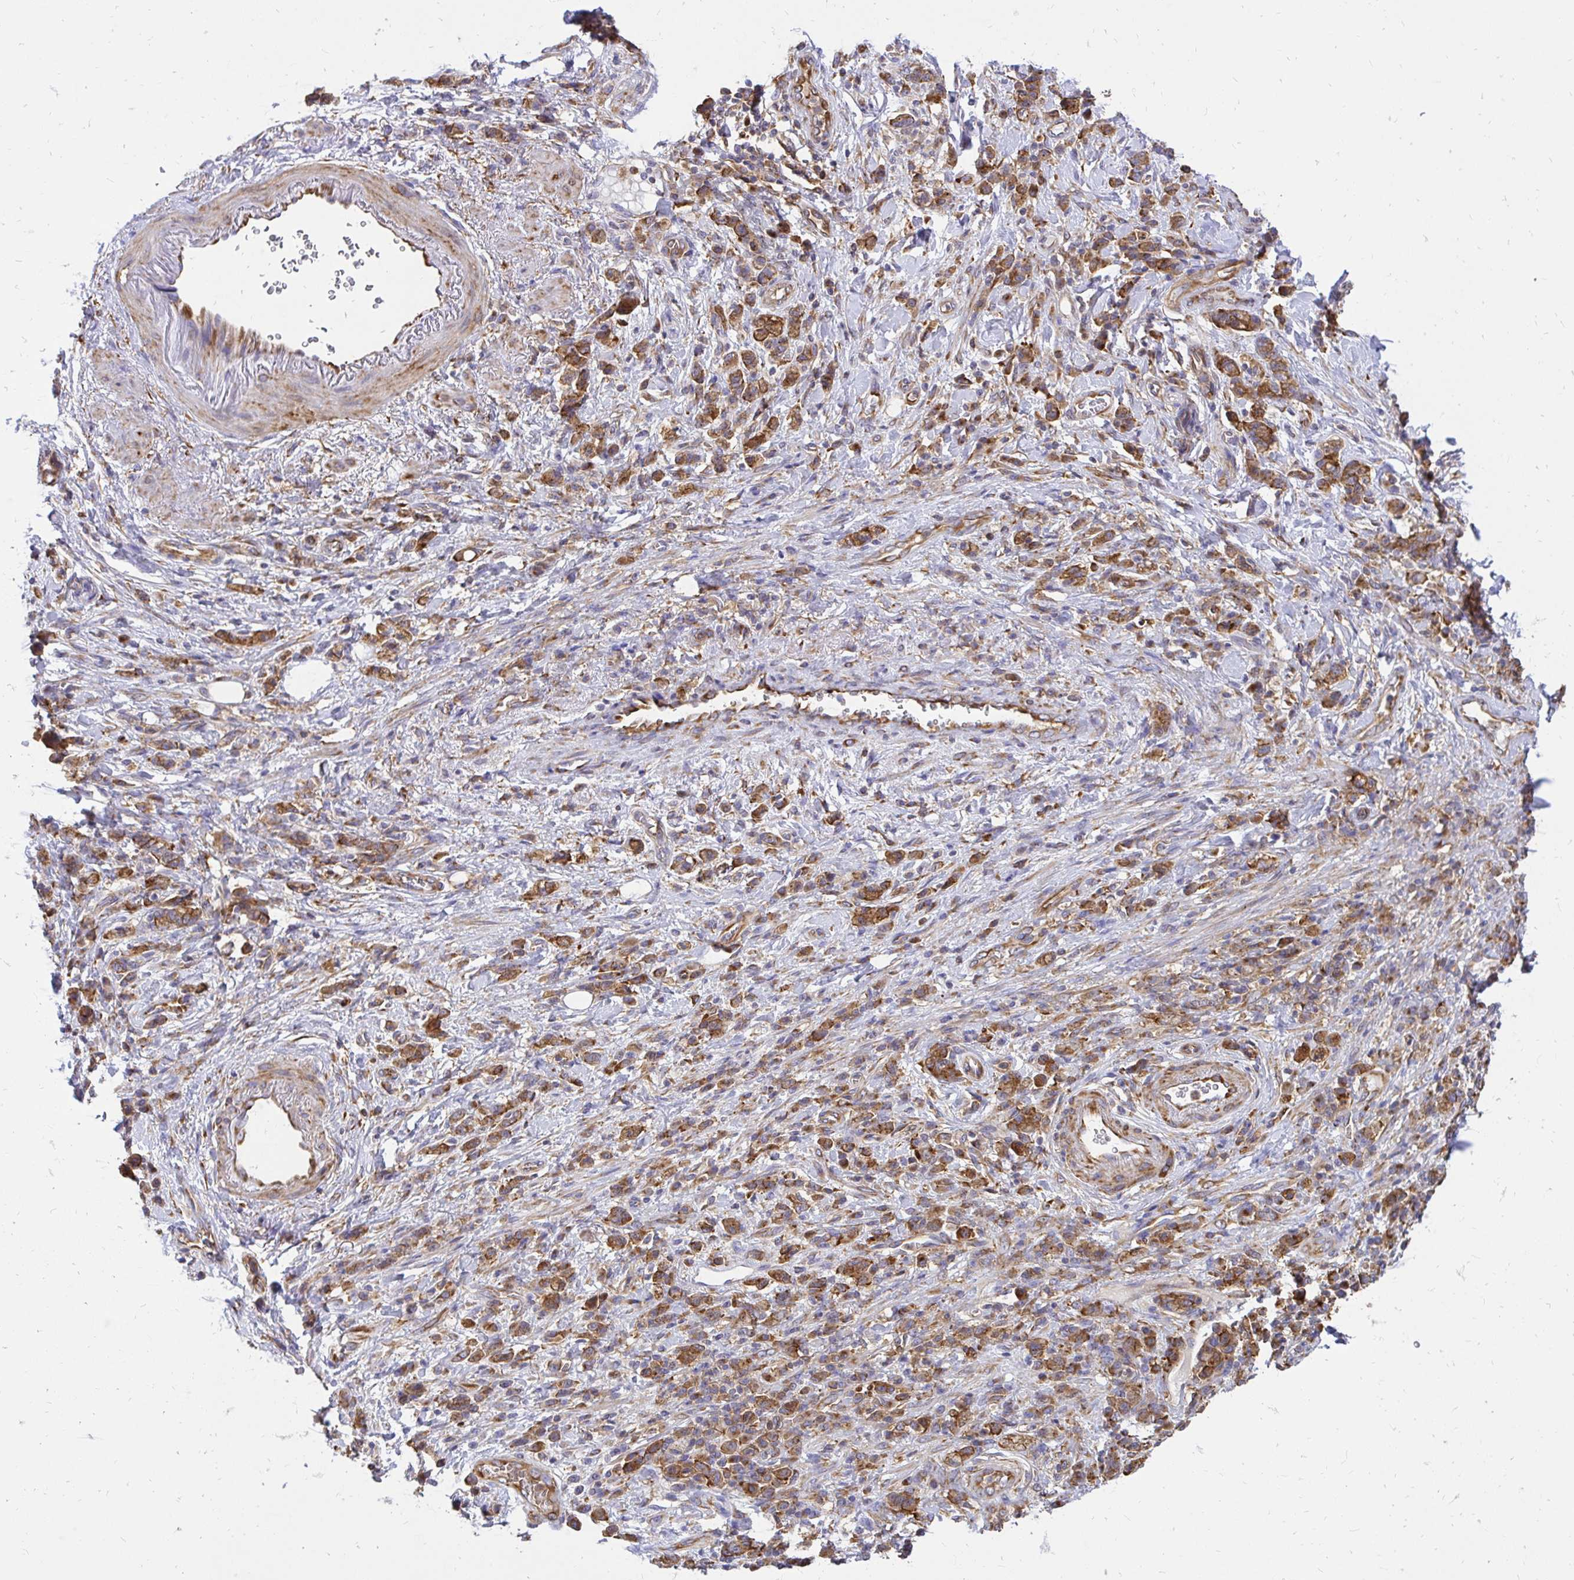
{"staining": {"intensity": "strong", "quantity": ">75%", "location": "cytoplasmic/membranous"}, "tissue": "stomach cancer", "cell_type": "Tumor cells", "image_type": "cancer", "snomed": [{"axis": "morphology", "description": "Adenocarcinoma, NOS"}, {"axis": "topography", "description": "Stomach"}], "caption": "This is an image of IHC staining of stomach adenocarcinoma, which shows strong expression in the cytoplasmic/membranous of tumor cells.", "gene": "ABCB10", "patient": {"sex": "male", "age": 77}}